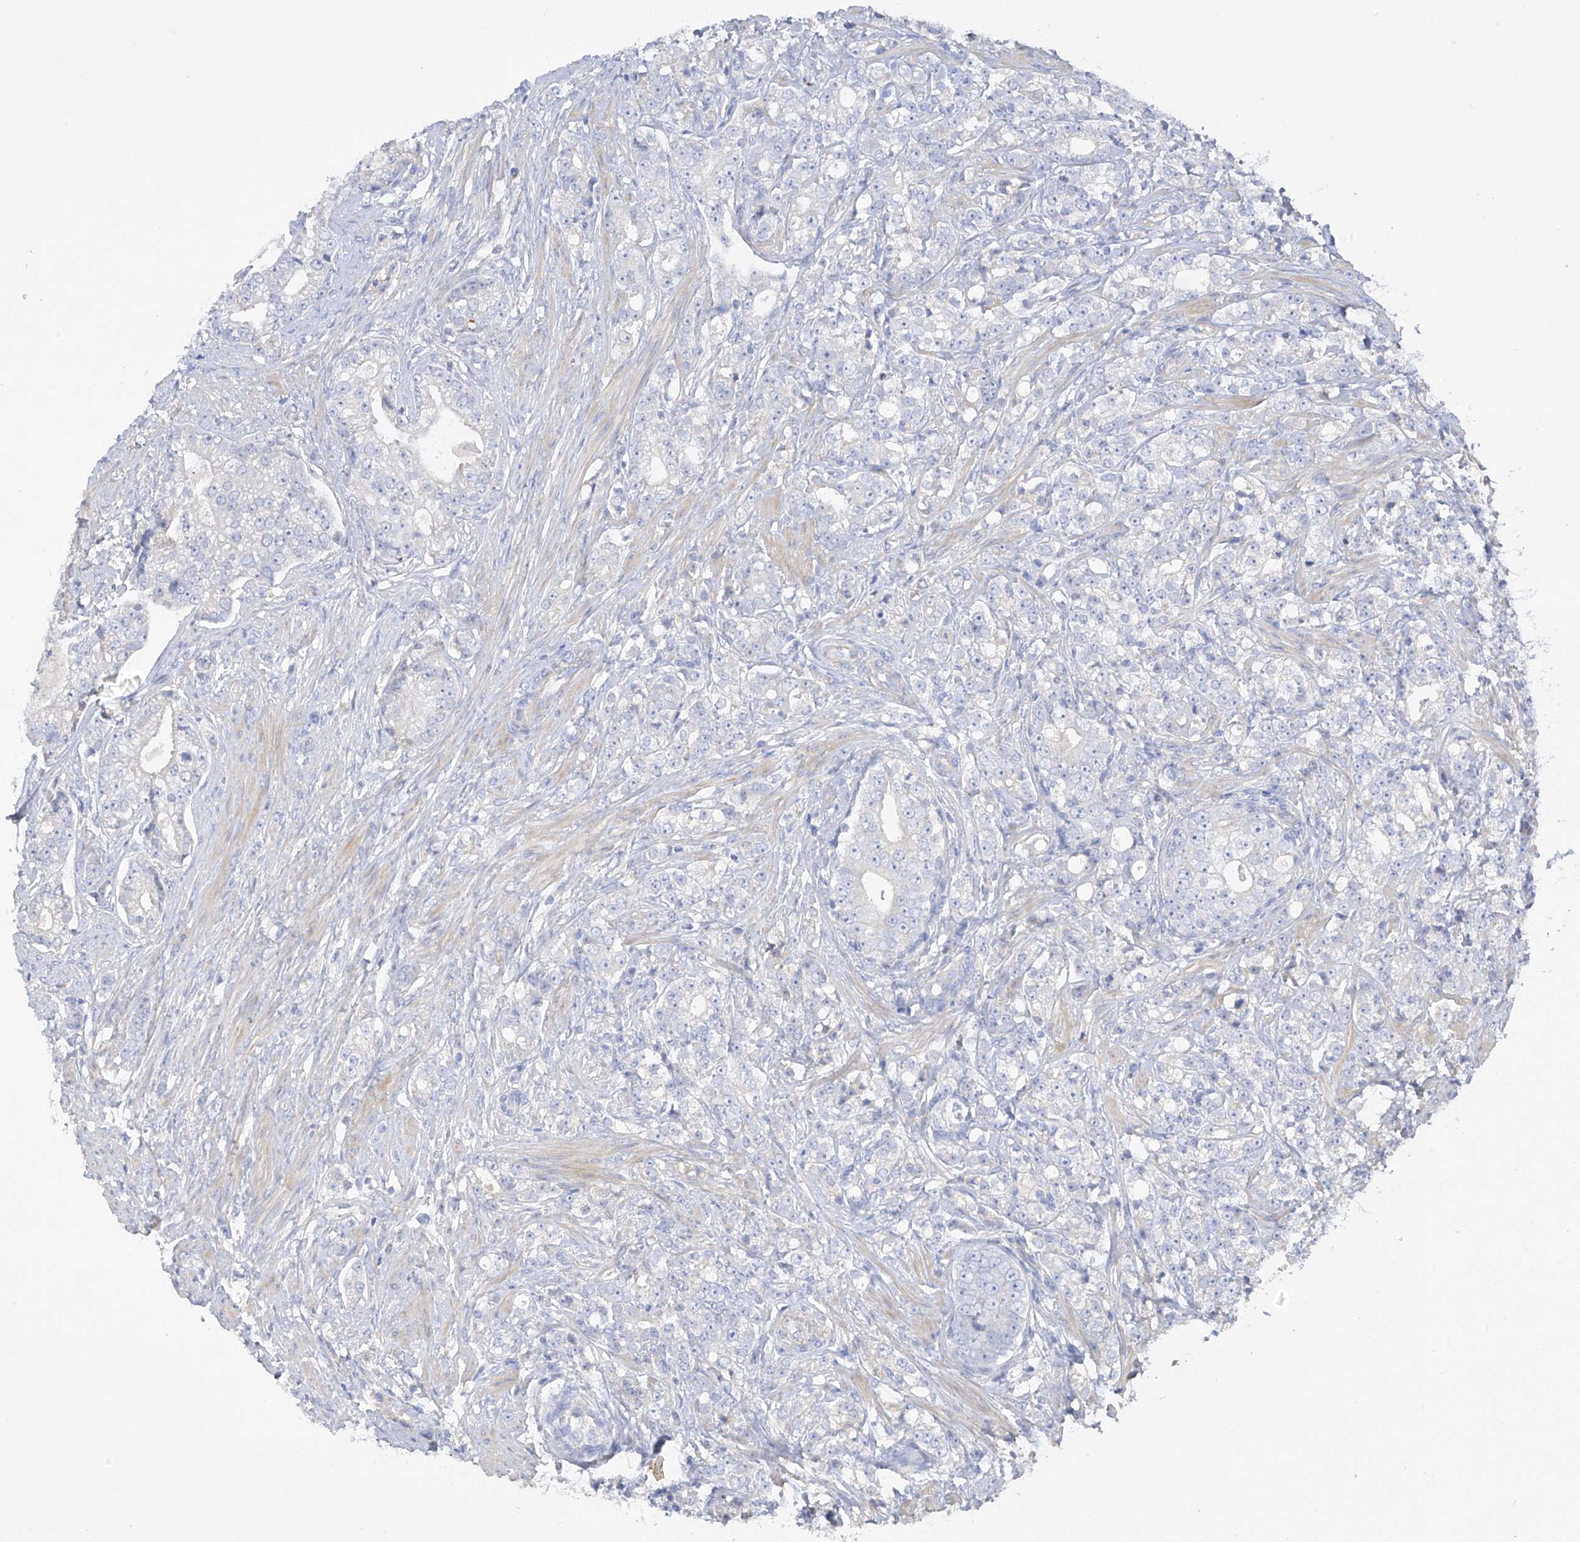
{"staining": {"intensity": "negative", "quantity": "none", "location": "none"}, "tissue": "prostate cancer", "cell_type": "Tumor cells", "image_type": "cancer", "snomed": [{"axis": "morphology", "description": "Adenocarcinoma, High grade"}, {"axis": "topography", "description": "Prostate"}], "caption": "IHC image of neoplastic tissue: prostate high-grade adenocarcinoma stained with DAB (3,3'-diaminobenzidine) reveals no significant protein expression in tumor cells. (Brightfield microscopy of DAB immunohistochemistry at high magnification).", "gene": "PRSS12", "patient": {"sex": "male", "age": 69}}